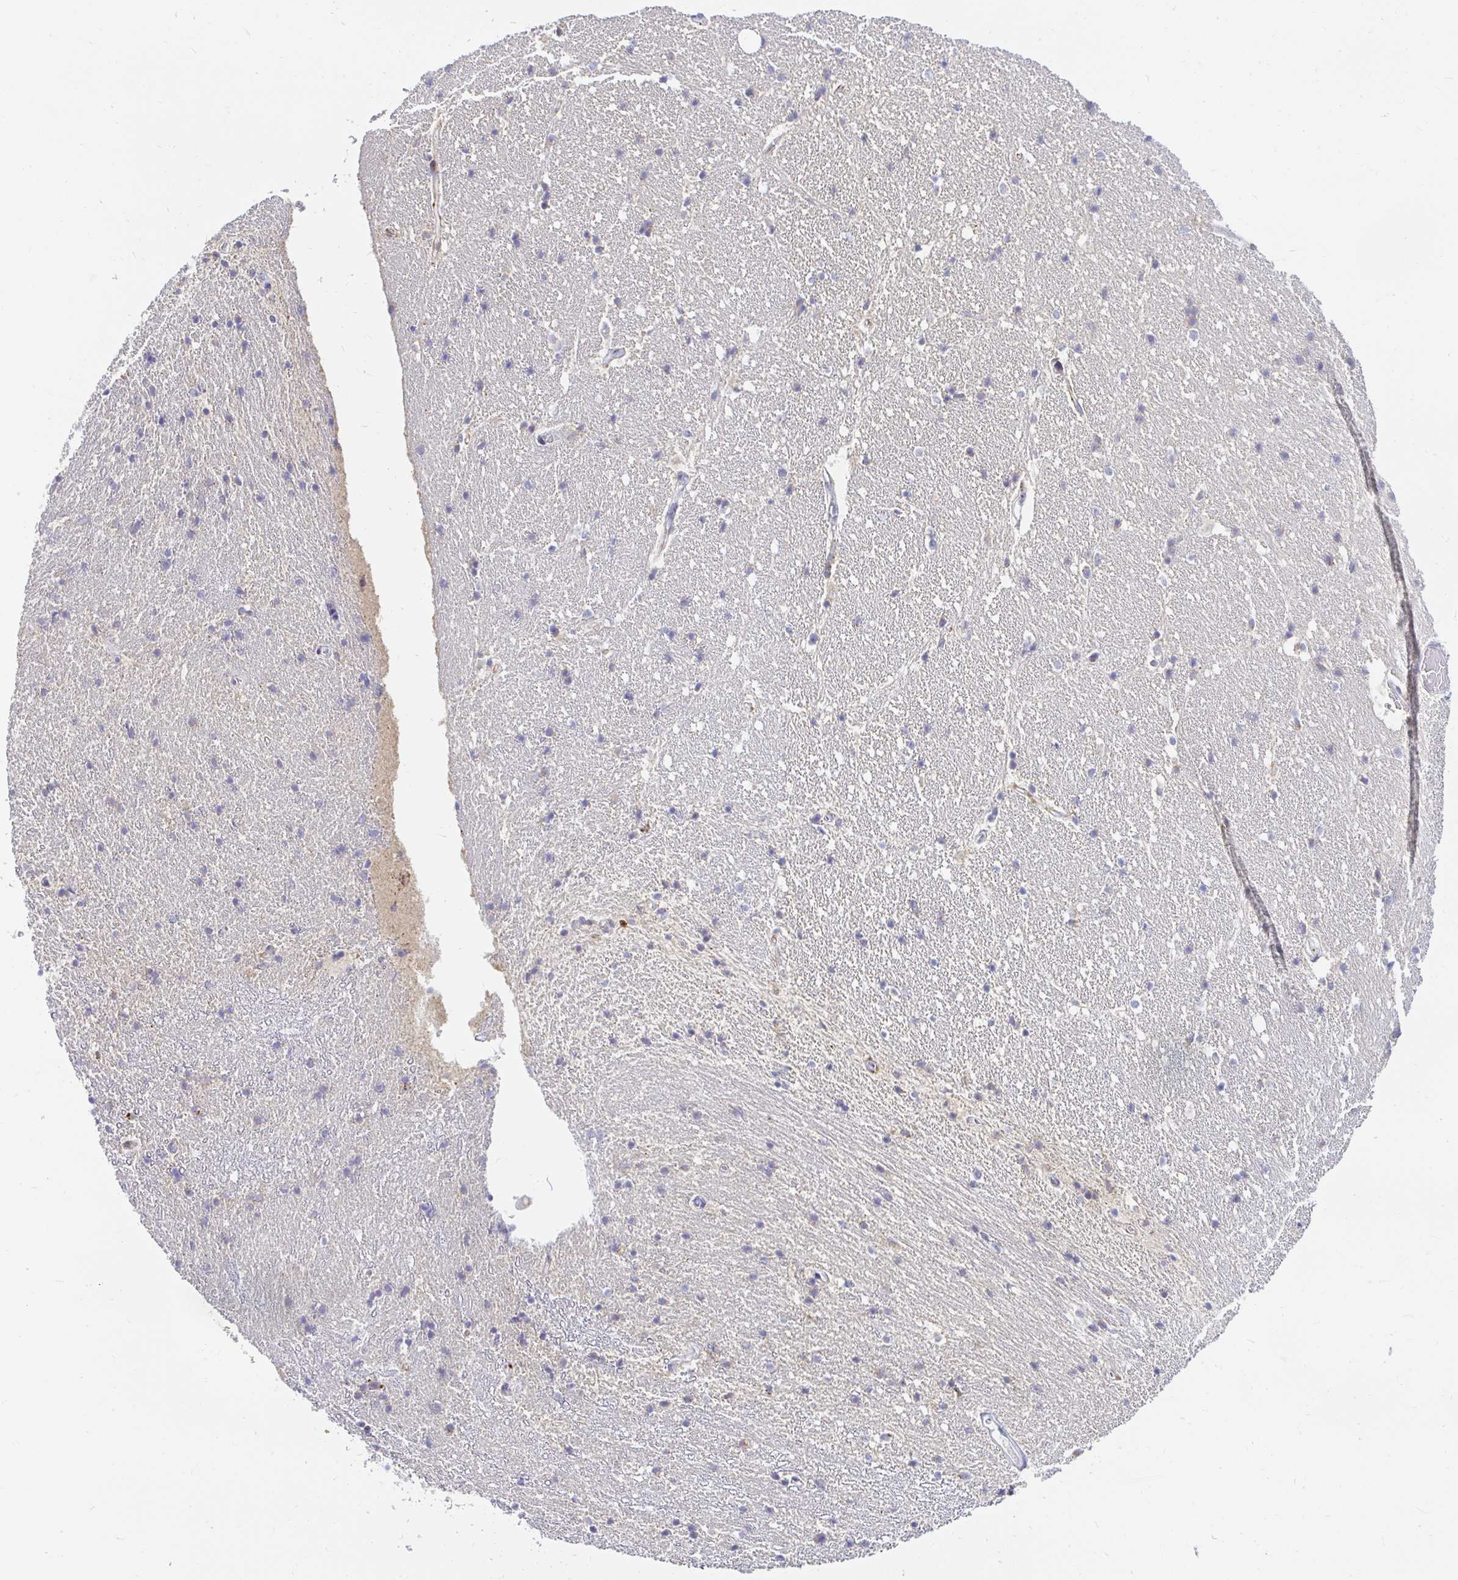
{"staining": {"intensity": "negative", "quantity": "none", "location": "none"}, "tissue": "hippocampus", "cell_type": "Glial cells", "image_type": "normal", "snomed": [{"axis": "morphology", "description": "Normal tissue, NOS"}, {"axis": "topography", "description": "Hippocampus"}], "caption": "Image shows no significant protein expression in glial cells of unremarkable hippocampus.", "gene": "OR51D1", "patient": {"sex": "male", "age": 63}}